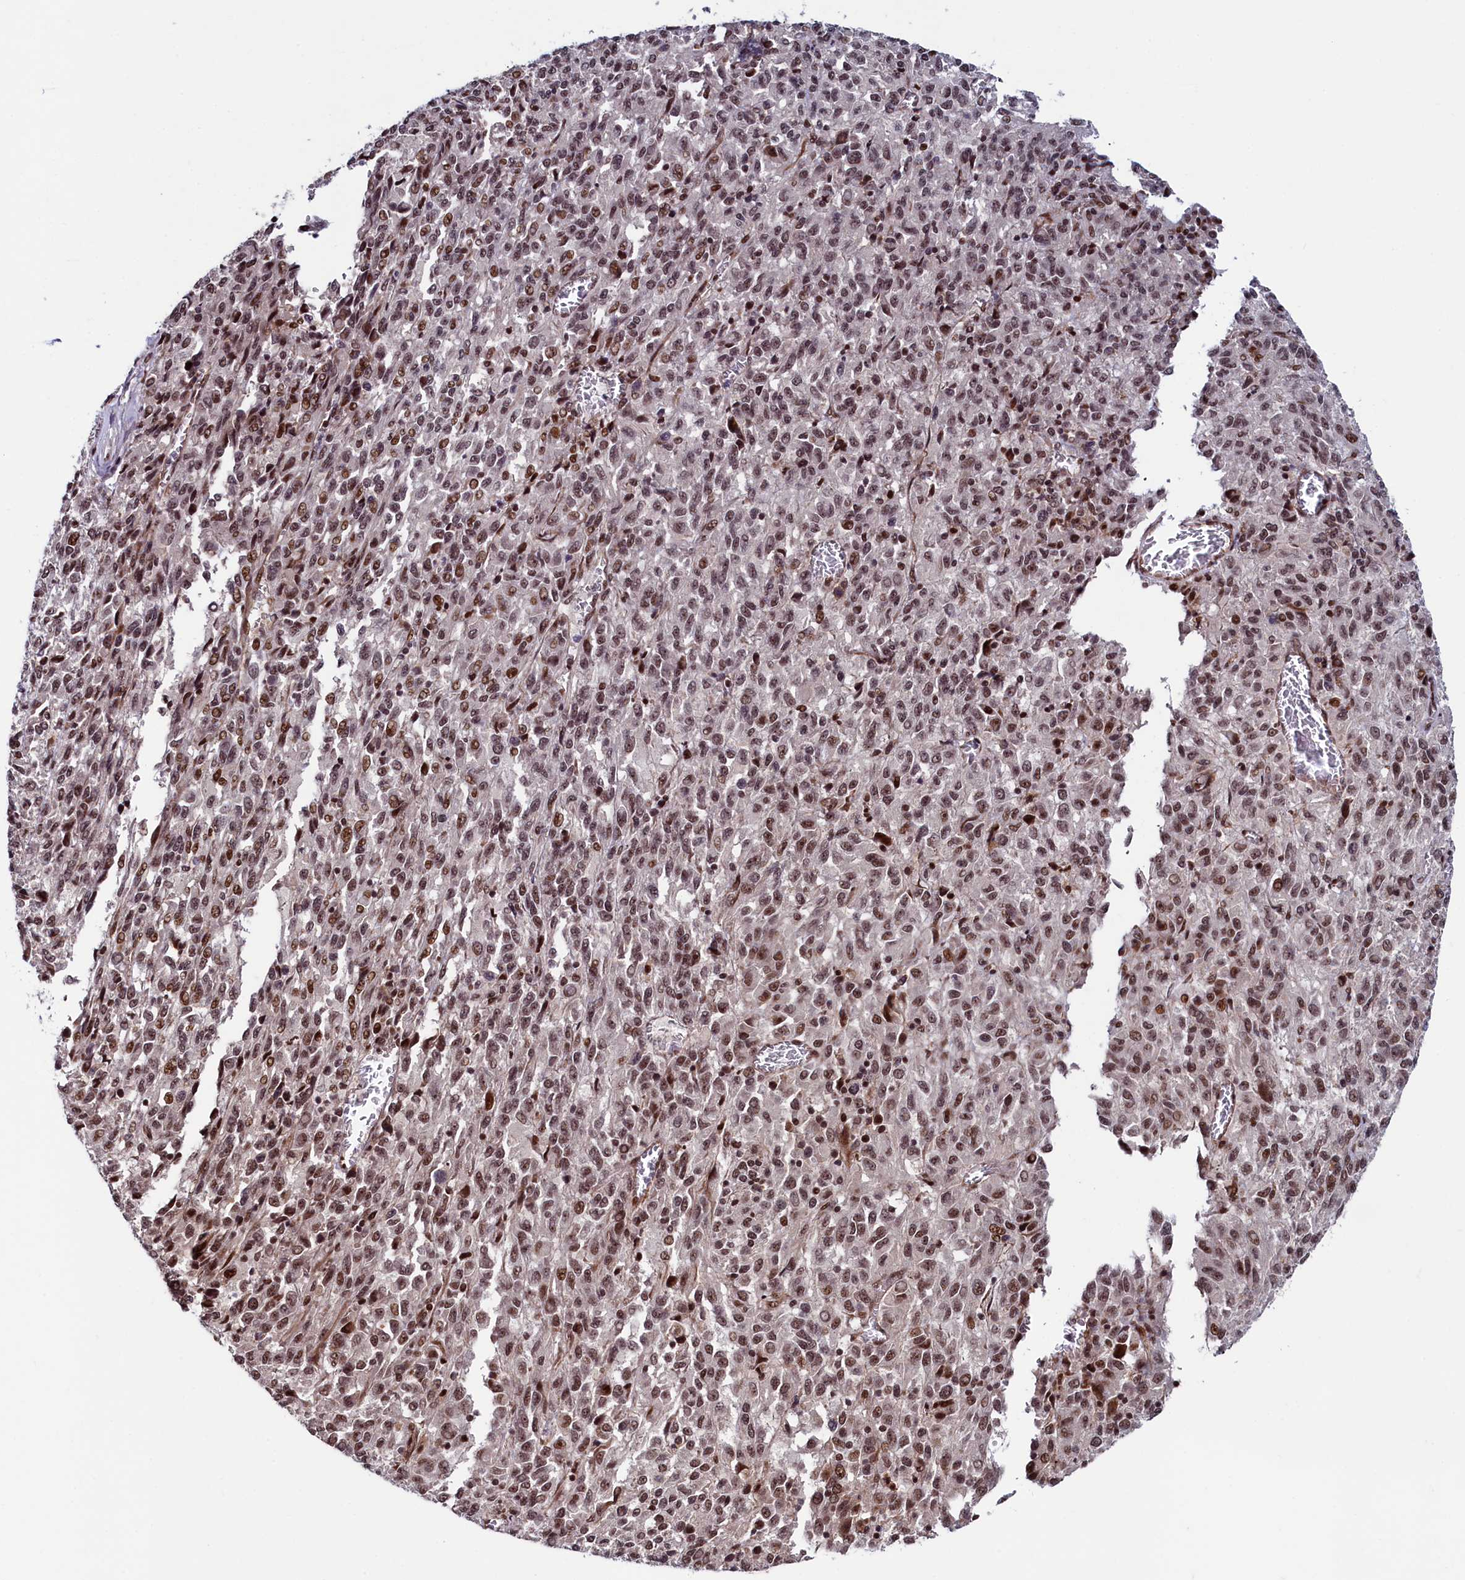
{"staining": {"intensity": "moderate", "quantity": ">75%", "location": "nuclear"}, "tissue": "melanoma", "cell_type": "Tumor cells", "image_type": "cancer", "snomed": [{"axis": "morphology", "description": "Malignant melanoma, Metastatic site"}, {"axis": "topography", "description": "Lung"}], "caption": "Human melanoma stained with a protein marker displays moderate staining in tumor cells.", "gene": "LEO1", "patient": {"sex": "male", "age": 64}}